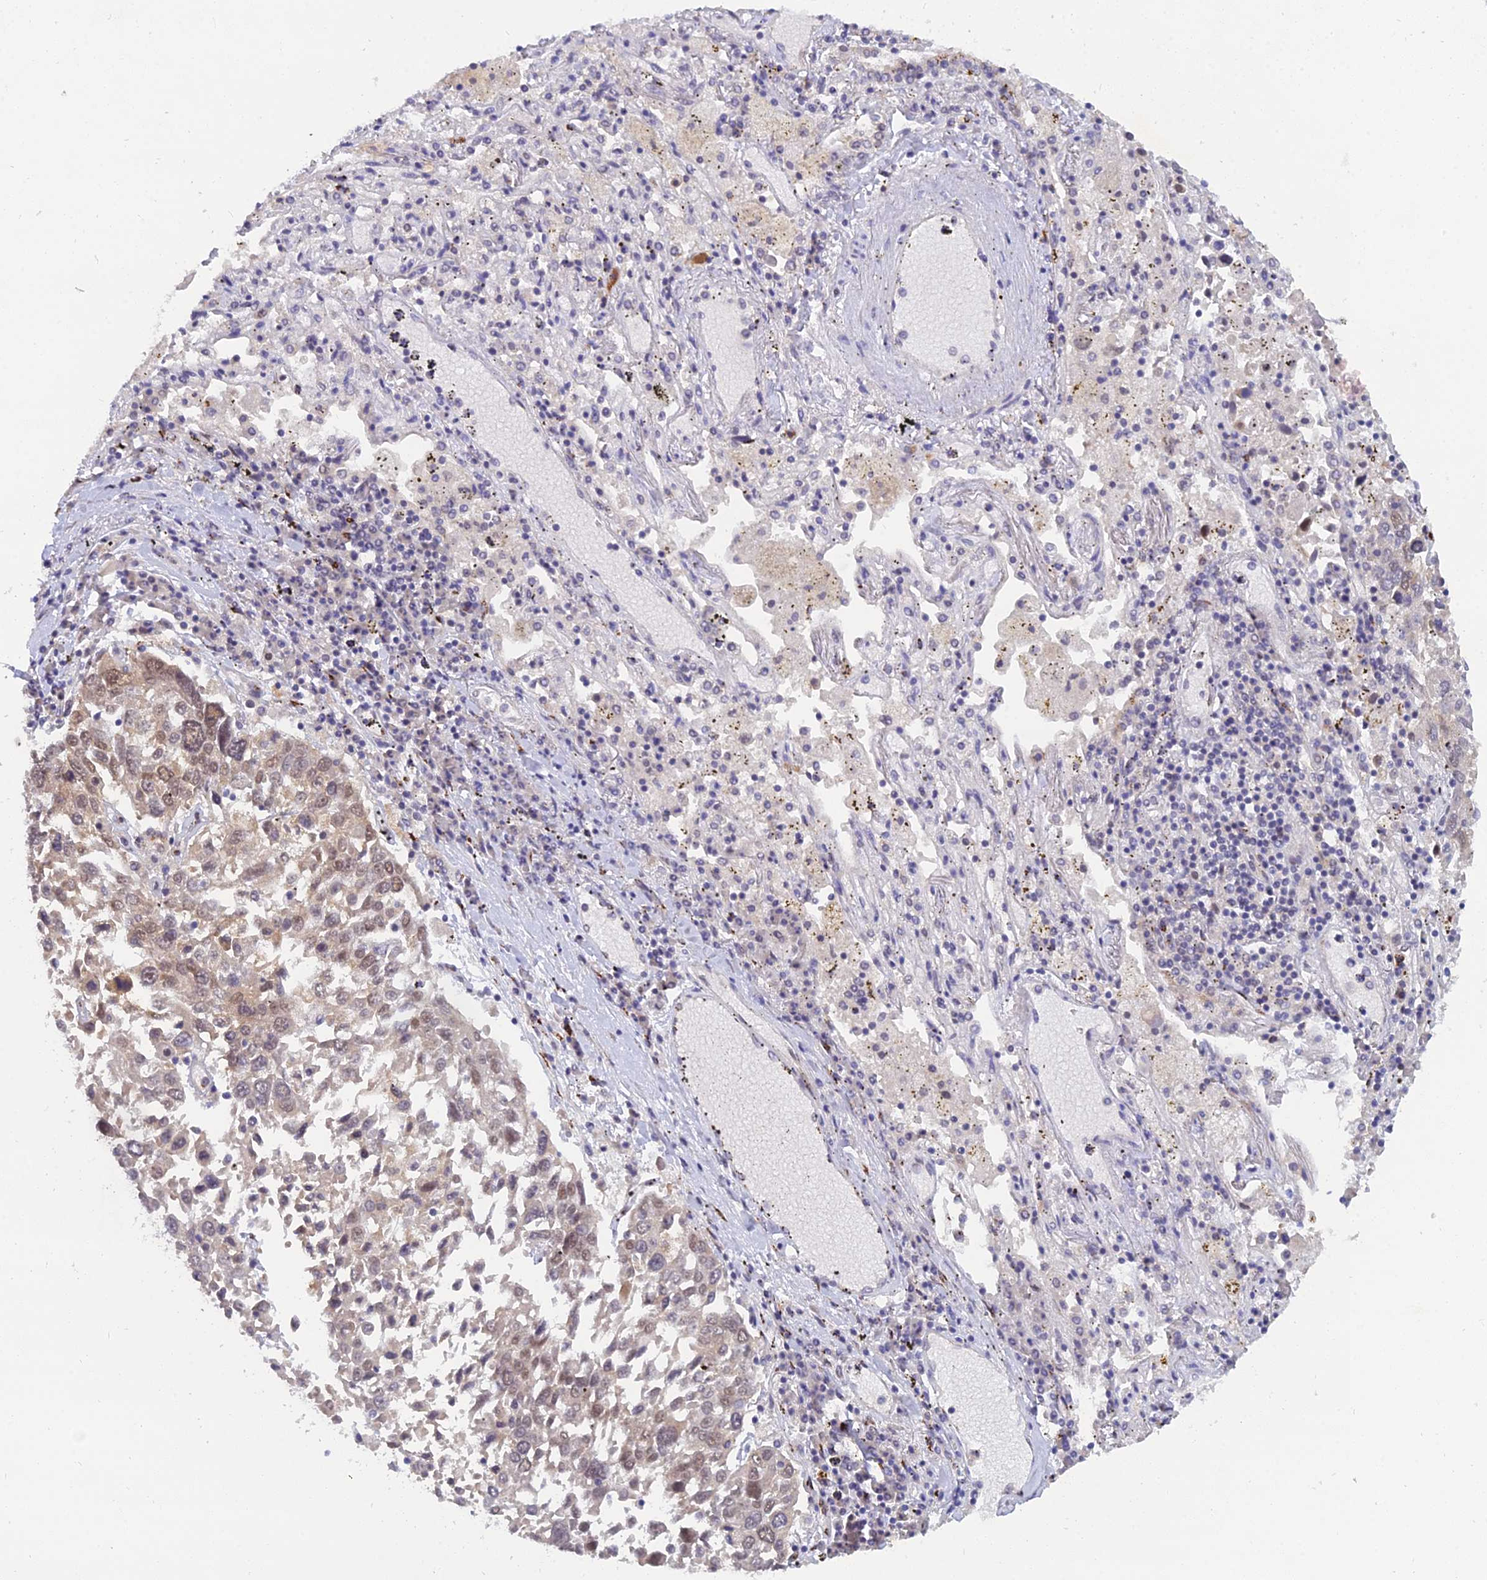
{"staining": {"intensity": "weak", "quantity": ">75%", "location": "cytoplasmic/membranous,nuclear"}, "tissue": "lung cancer", "cell_type": "Tumor cells", "image_type": "cancer", "snomed": [{"axis": "morphology", "description": "Squamous cell carcinoma, NOS"}, {"axis": "topography", "description": "Lung"}], "caption": "Lung squamous cell carcinoma stained with a brown dye shows weak cytoplasmic/membranous and nuclear positive expression in about >75% of tumor cells.", "gene": "THOC3", "patient": {"sex": "male", "age": 65}}